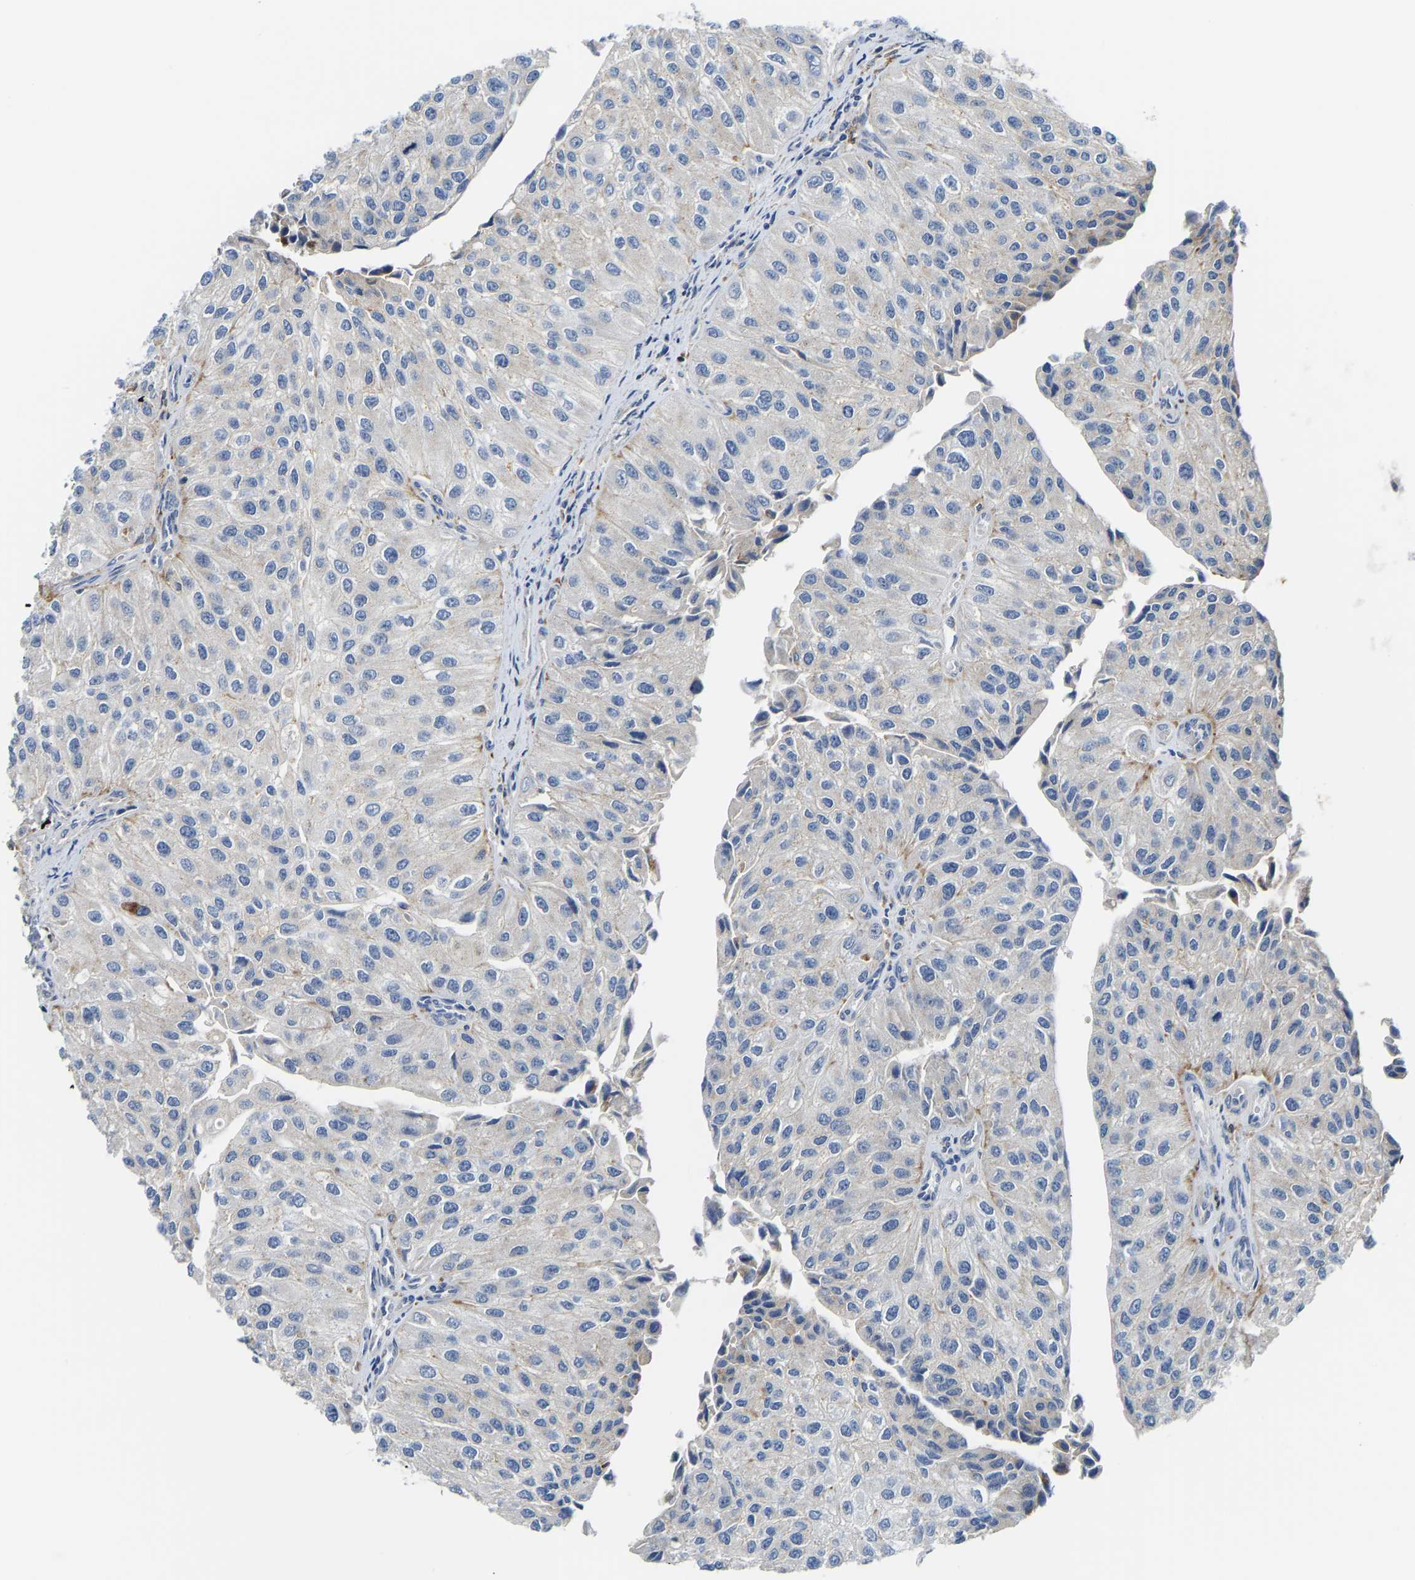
{"staining": {"intensity": "negative", "quantity": "none", "location": "none"}, "tissue": "urothelial cancer", "cell_type": "Tumor cells", "image_type": "cancer", "snomed": [{"axis": "morphology", "description": "Urothelial carcinoma, High grade"}, {"axis": "topography", "description": "Kidney"}, {"axis": "topography", "description": "Urinary bladder"}], "caption": "DAB (3,3'-diaminobenzidine) immunohistochemical staining of human urothelial carcinoma (high-grade) displays no significant staining in tumor cells. (Brightfield microscopy of DAB immunohistochemistry (IHC) at high magnification).", "gene": "ATP6V1E1", "patient": {"sex": "male", "age": 77}}